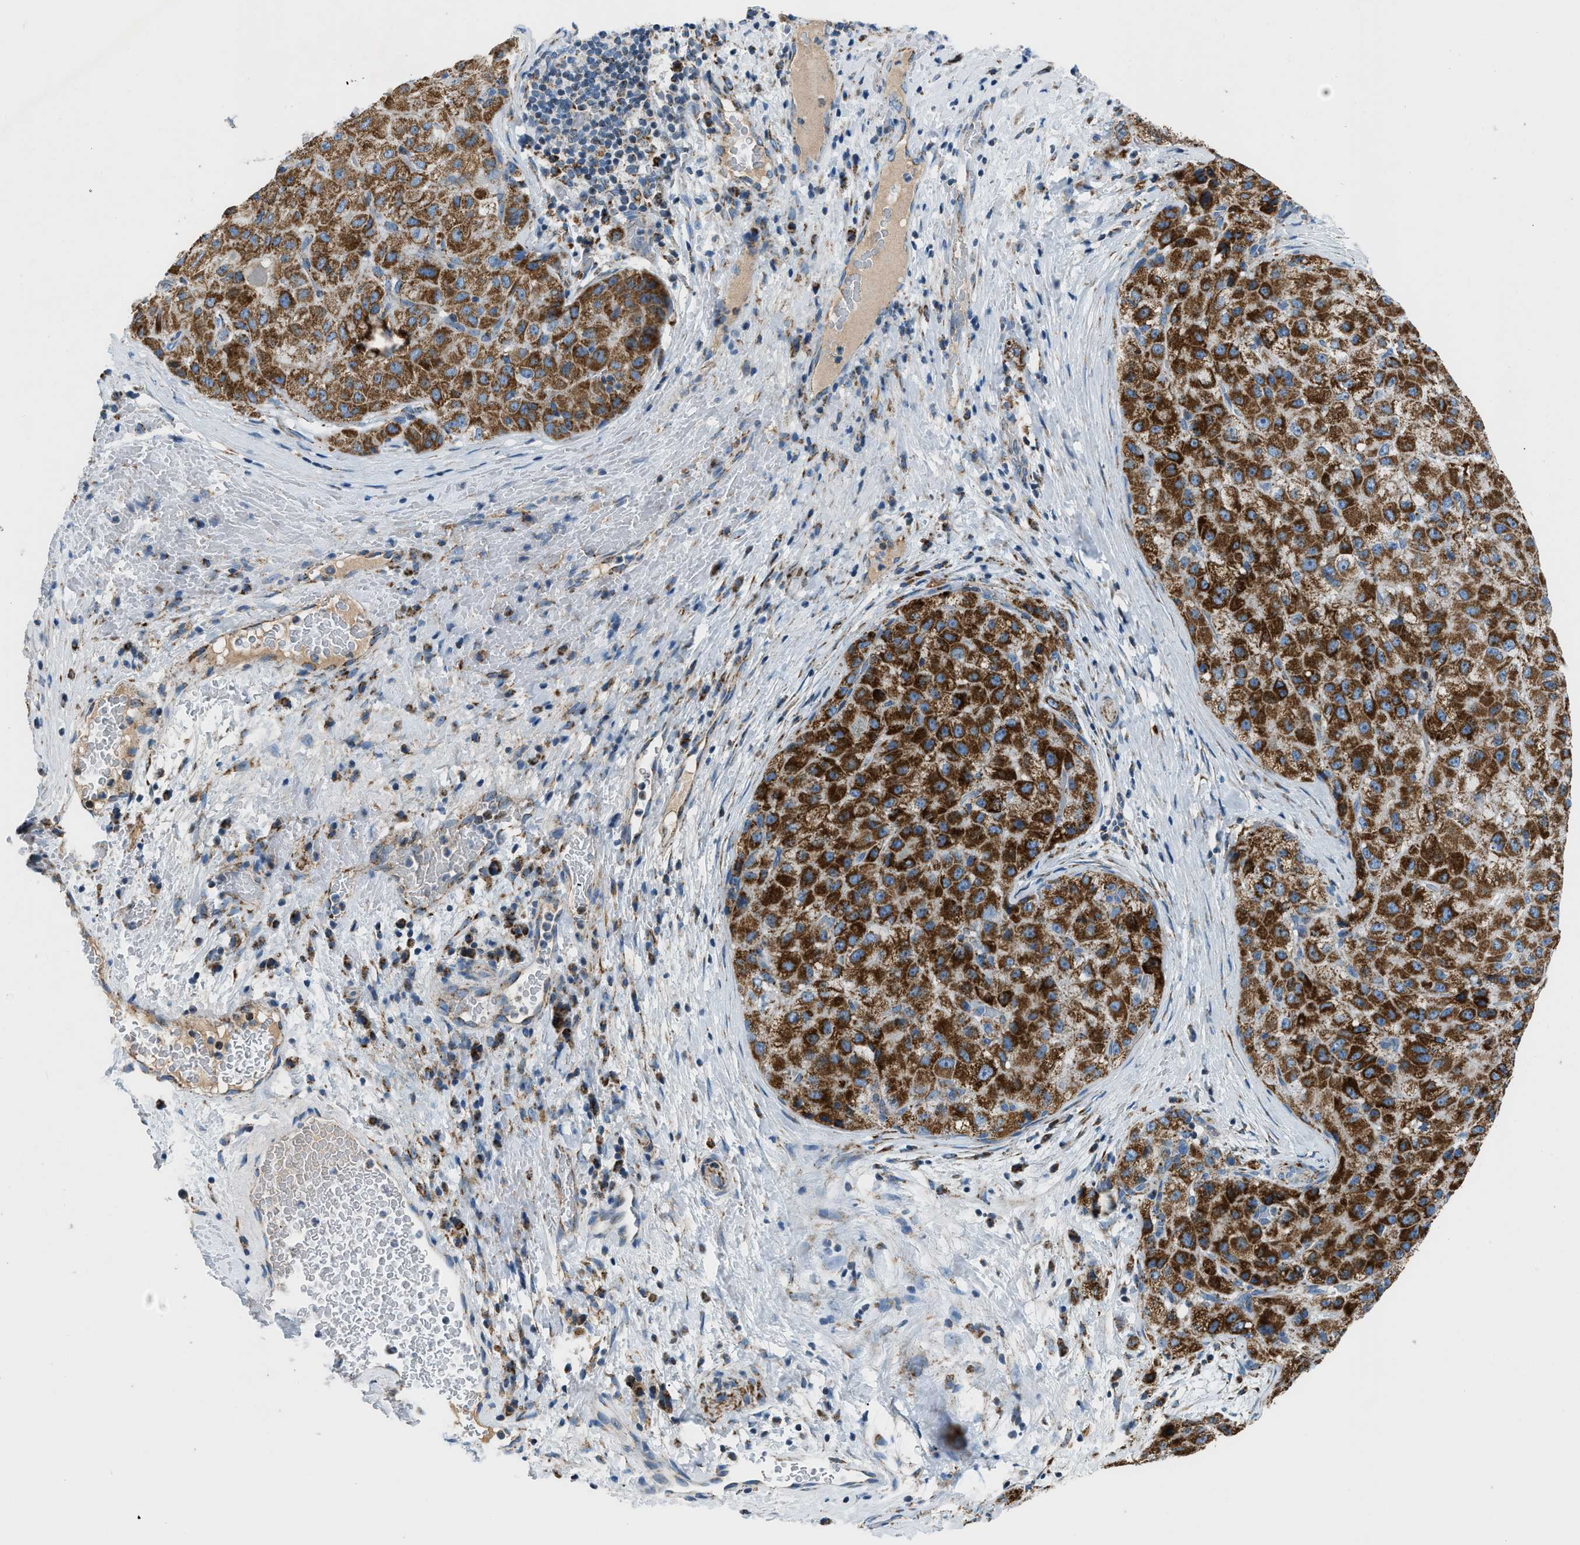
{"staining": {"intensity": "strong", "quantity": ">75%", "location": "cytoplasmic/membranous"}, "tissue": "liver cancer", "cell_type": "Tumor cells", "image_type": "cancer", "snomed": [{"axis": "morphology", "description": "Carcinoma, Hepatocellular, NOS"}, {"axis": "topography", "description": "Liver"}], "caption": "An immunohistochemistry micrograph of tumor tissue is shown. Protein staining in brown shows strong cytoplasmic/membranous positivity in liver hepatocellular carcinoma within tumor cells.", "gene": "ACADVL", "patient": {"sex": "male", "age": 80}}